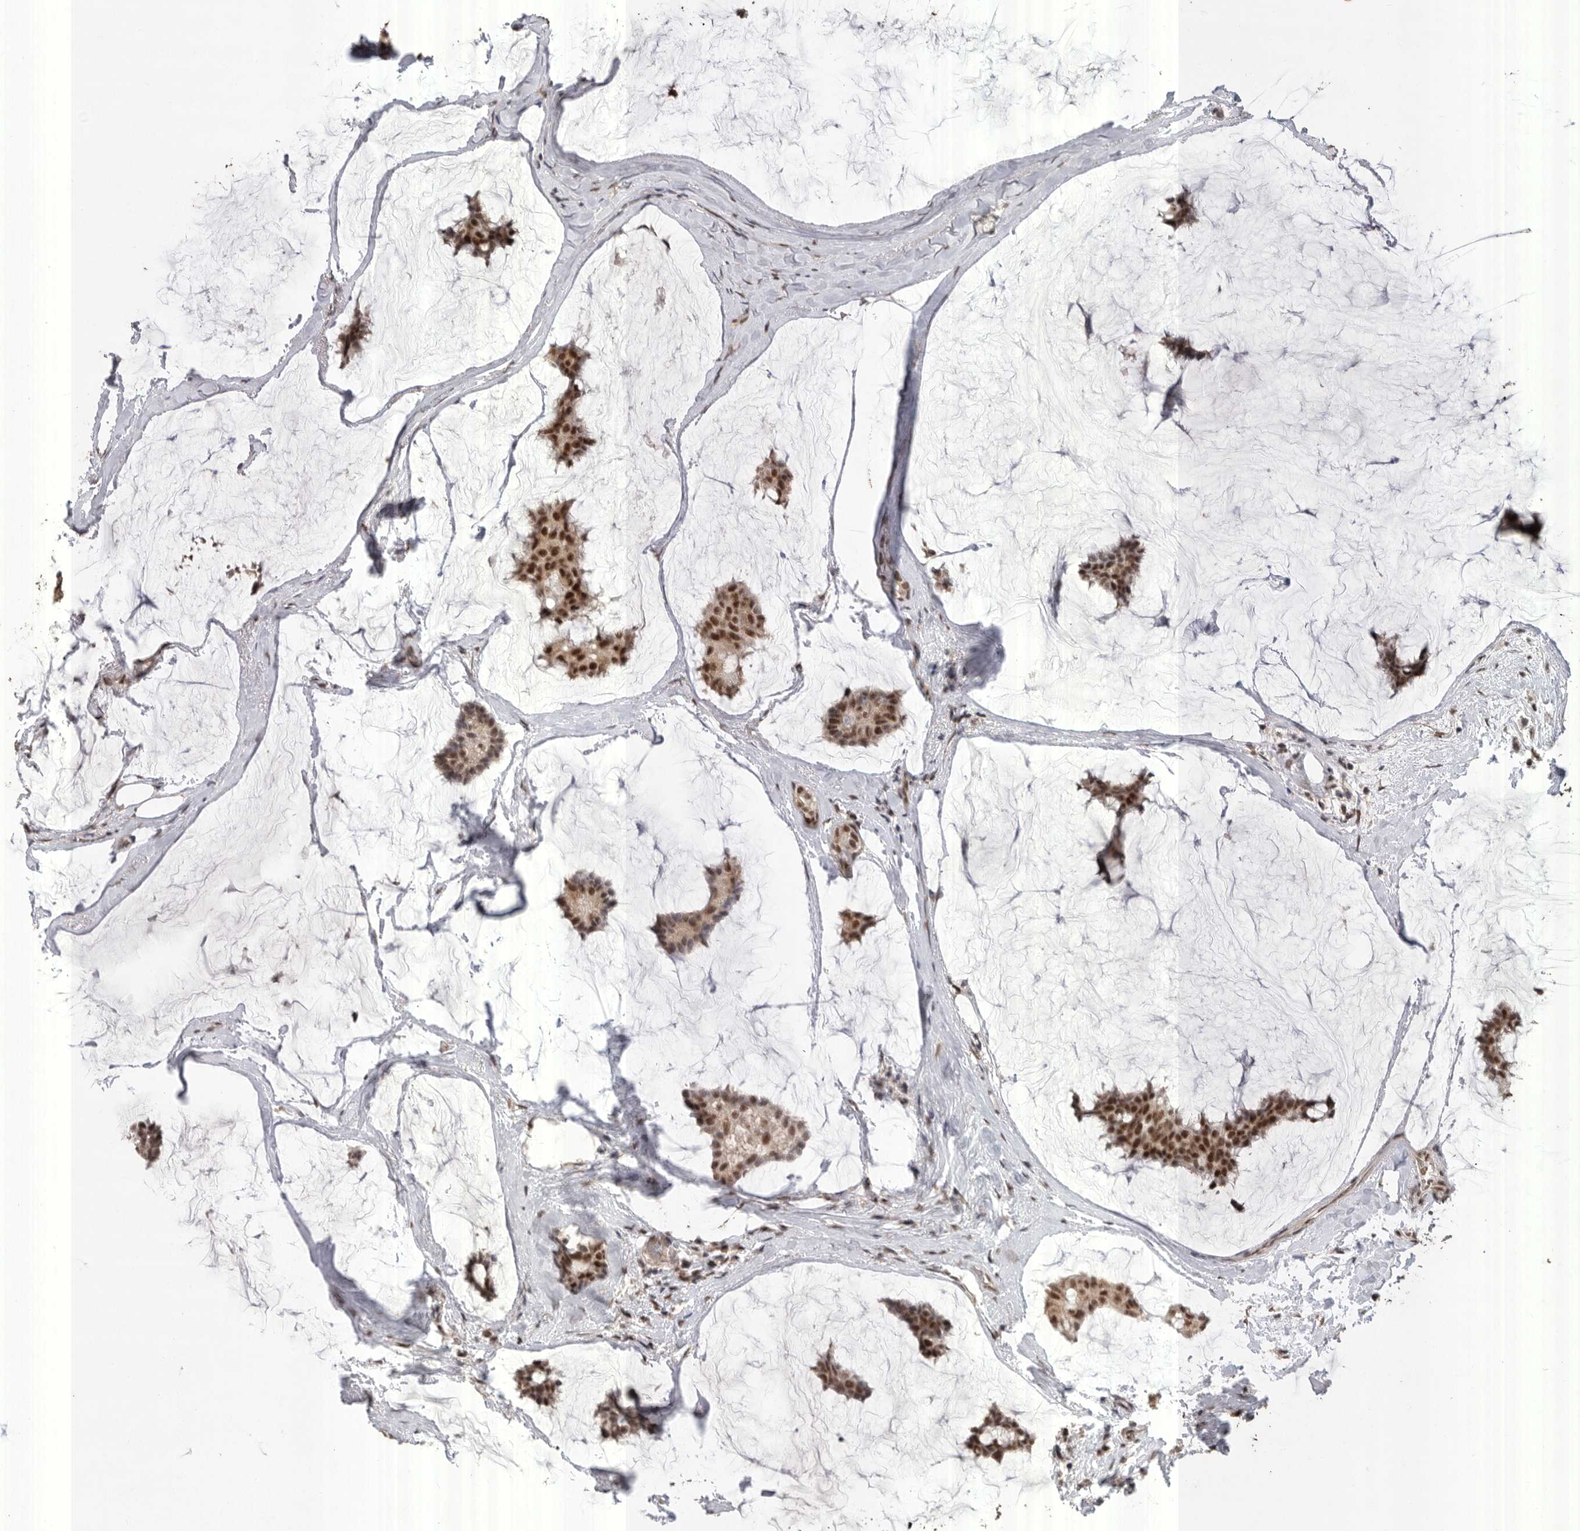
{"staining": {"intensity": "strong", "quantity": ">75%", "location": "nuclear"}, "tissue": "breast cancer", "cell_type": "Tumor cells", "image_type": "cancer", "snomed": [{"axis": "morphology", "description": "Duct carcinoma"}, {"axis": "topography", "description": "Breast"}], "caption": "Immunohistochemical staining of breast invasive ductal carcinoma shows high levels of strong nuclear protein expression in about >75% of tumor cells.", "gene": "PPP1R10", "patient": {"sex": "female", "age": 93}}